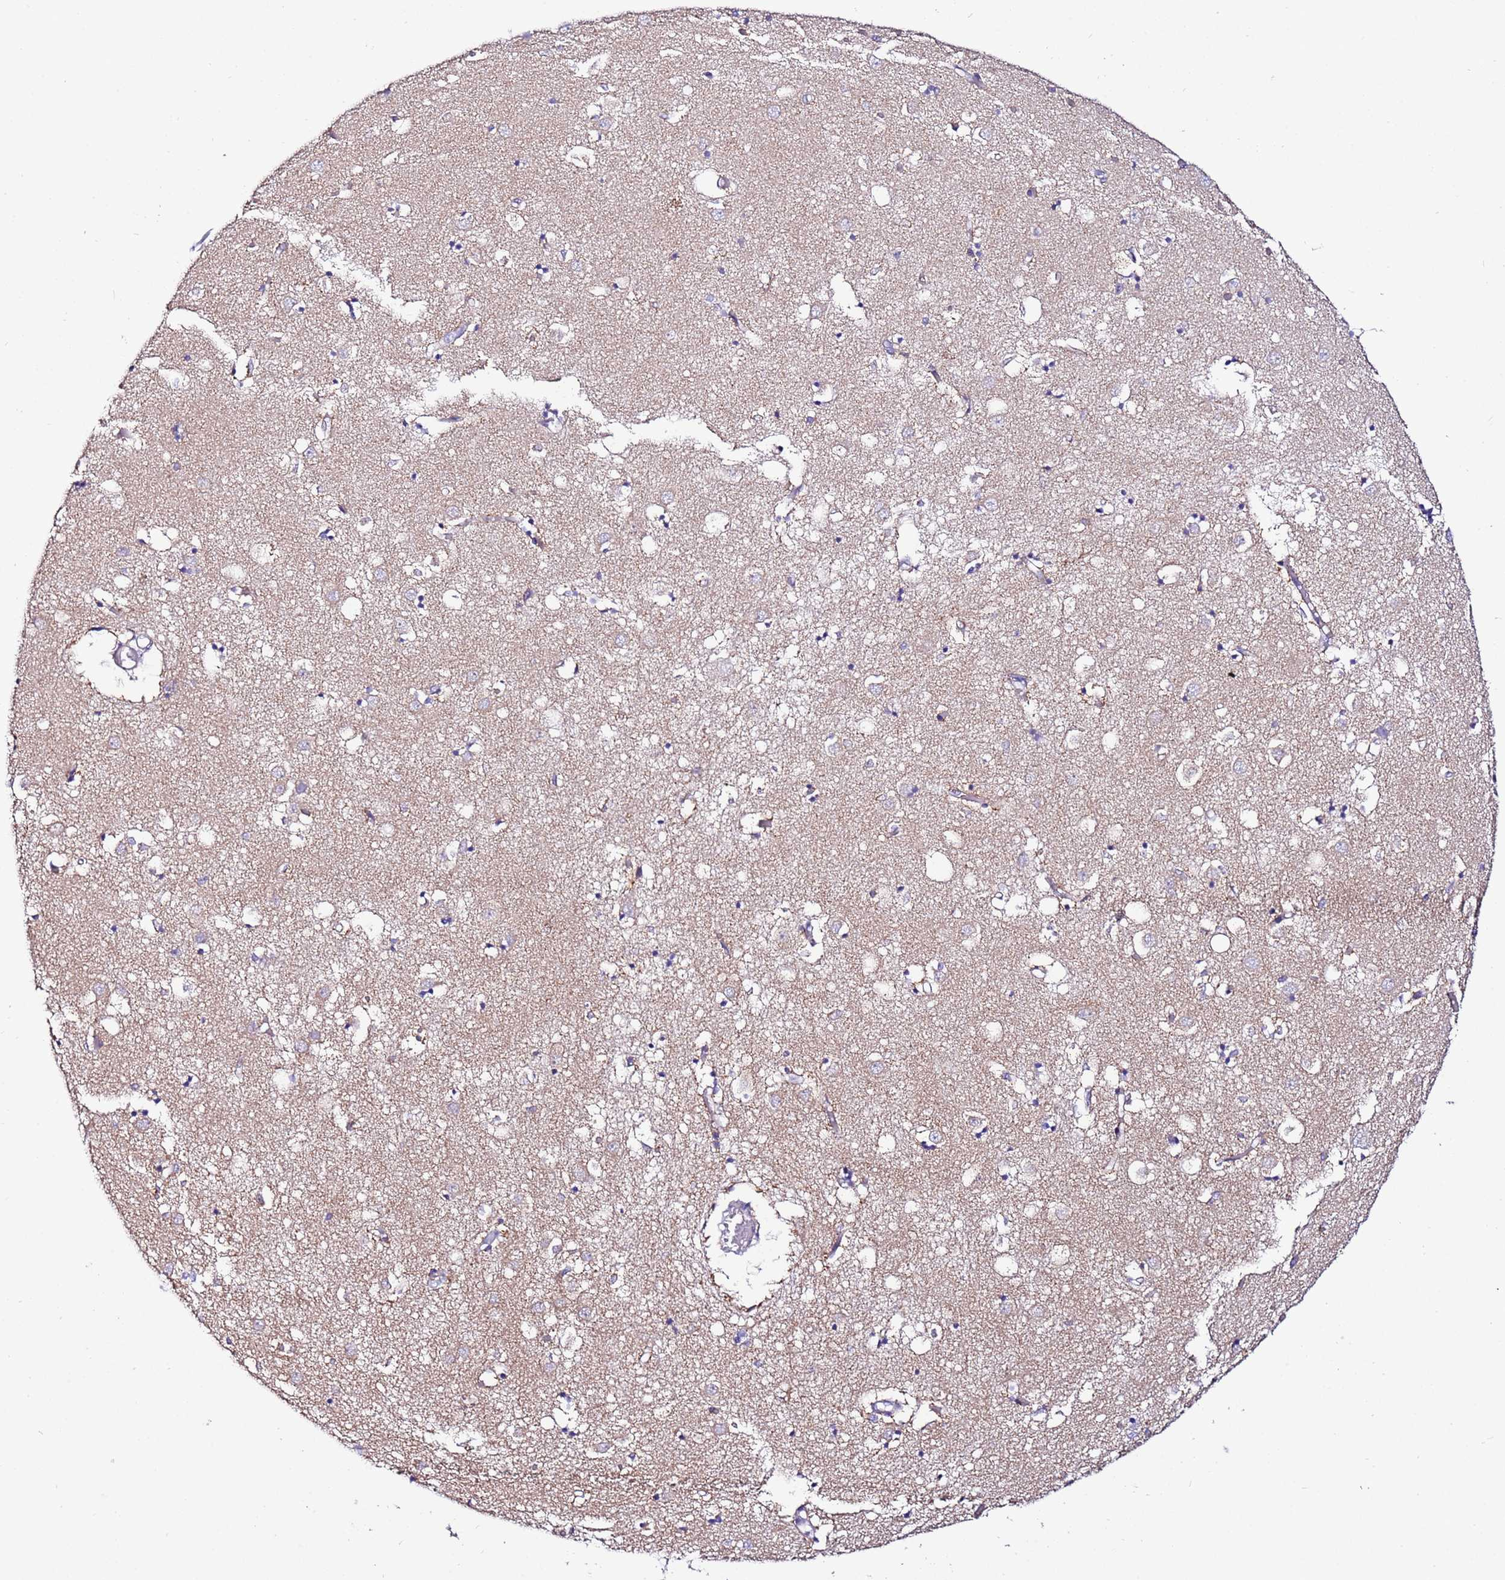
{"staining": {"intensity": "negative", "quantity": "none", "location": "none"}, "tissue": "caudate", "cell_type": "Glial cells", "image_type": "normal", "snomed": [{"axis": "morphology", "description": "Normal tissue, NOS"}, {"axis": "topography", "description": "Lateral ventricle wall"}], "caption": "Immunohistochemistry photomicrograph of normal caudate: caudate stained with DAB (3,3'-diaminobenzidine) displays no significant protein expression in glial cells. (DAB immunohistochemistry visualized using brightfield microscopy, high magnification).", "gene": "MYBPC3", "patient": {"sex": "male", "age": 70}}